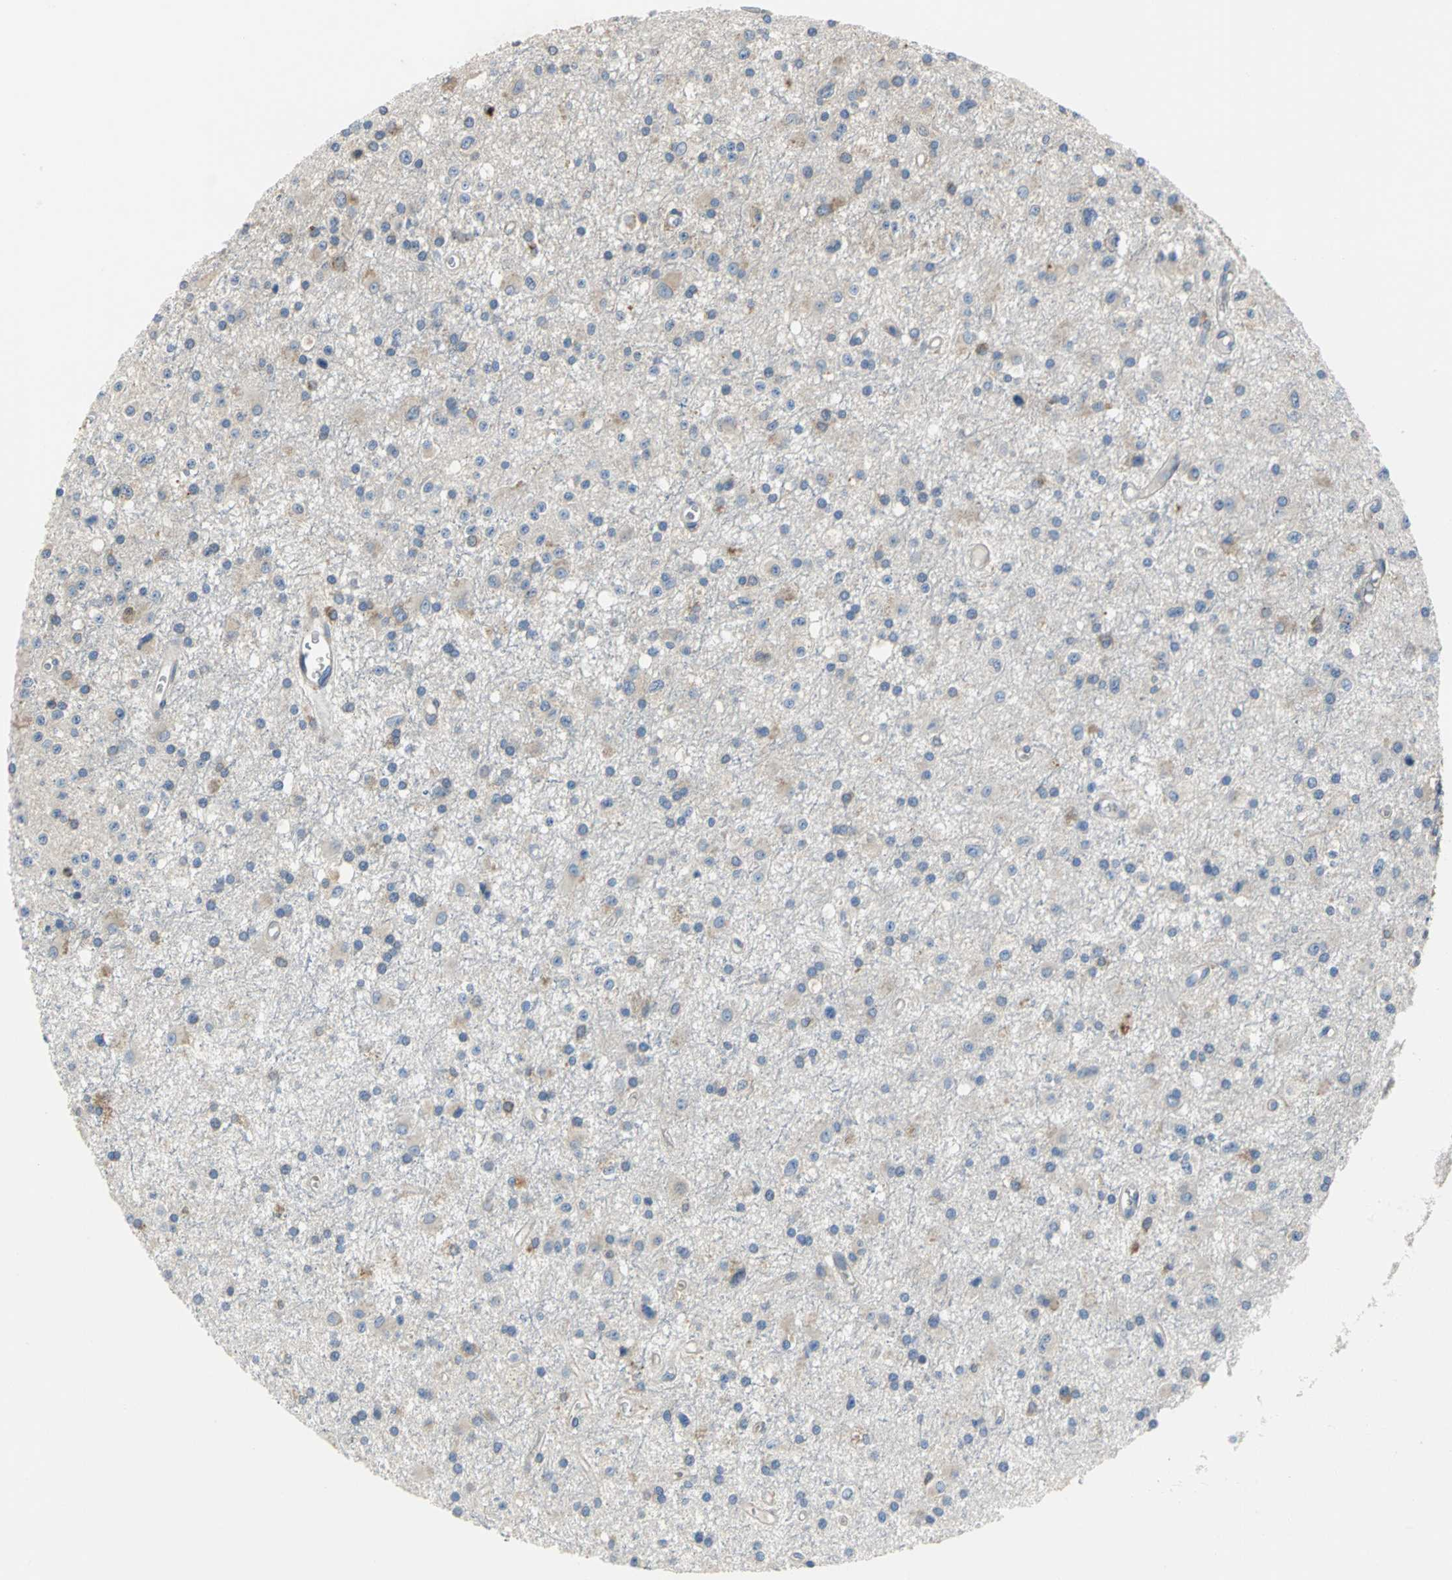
{"staining": {"intensity": "negative", "quantity": "none", "location": "none"}, "tissue": "glioma", "cell_type": "Tumor cells", "image_type": "cancer", "snomed": [{"axis": "morphology", "description": "Glioma, malignant, Low grade"}, {"axis": "topography", "description": "Brain"}], "caption": "Immunohistochemistry photomicrograph of human glioma stained for a protein (brown), which displays no expression in tumor cells.", "gene": "SDF2L1", "patient": {"sex": "male", "age": 58}}